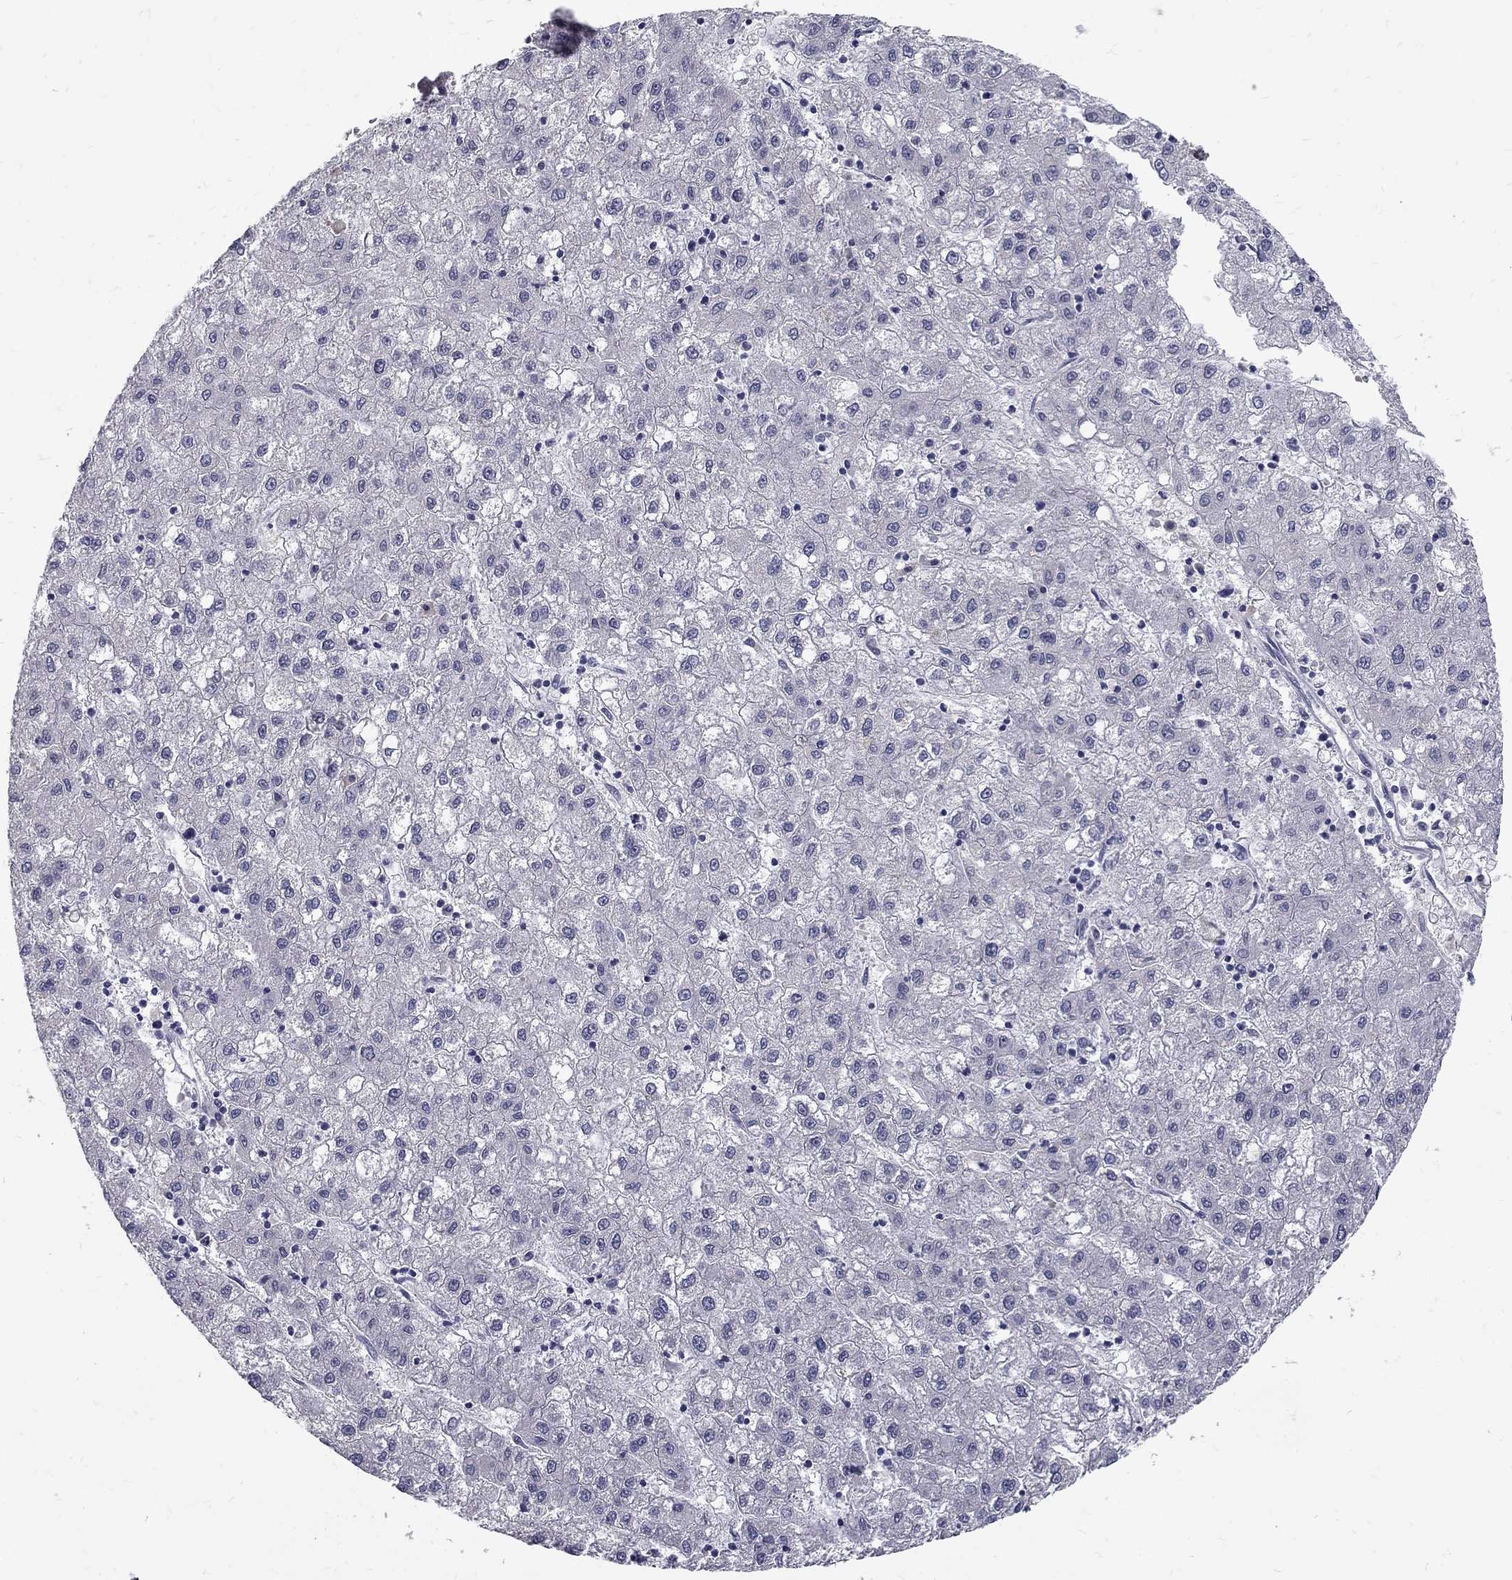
{"staining": {"intensity": "negative", "quantity": "none", "location": "none"}, "tissue": "liver cancer", "cell_type": "Tumor cells", "image_type": "cancer", "snomed": [{"axis": "morphology", "description": "Carcinoma, Hepatocellular, NOS"}, {"axis": "topography", "description": "Liver"}], "caption": "This is a photomicrograph of immunohistochemistry (IHC) staining of liver cancer, which shows no expression in tumor cells.", "gene": "NOS1", "patient": {"sex": "male", "age": 72}}